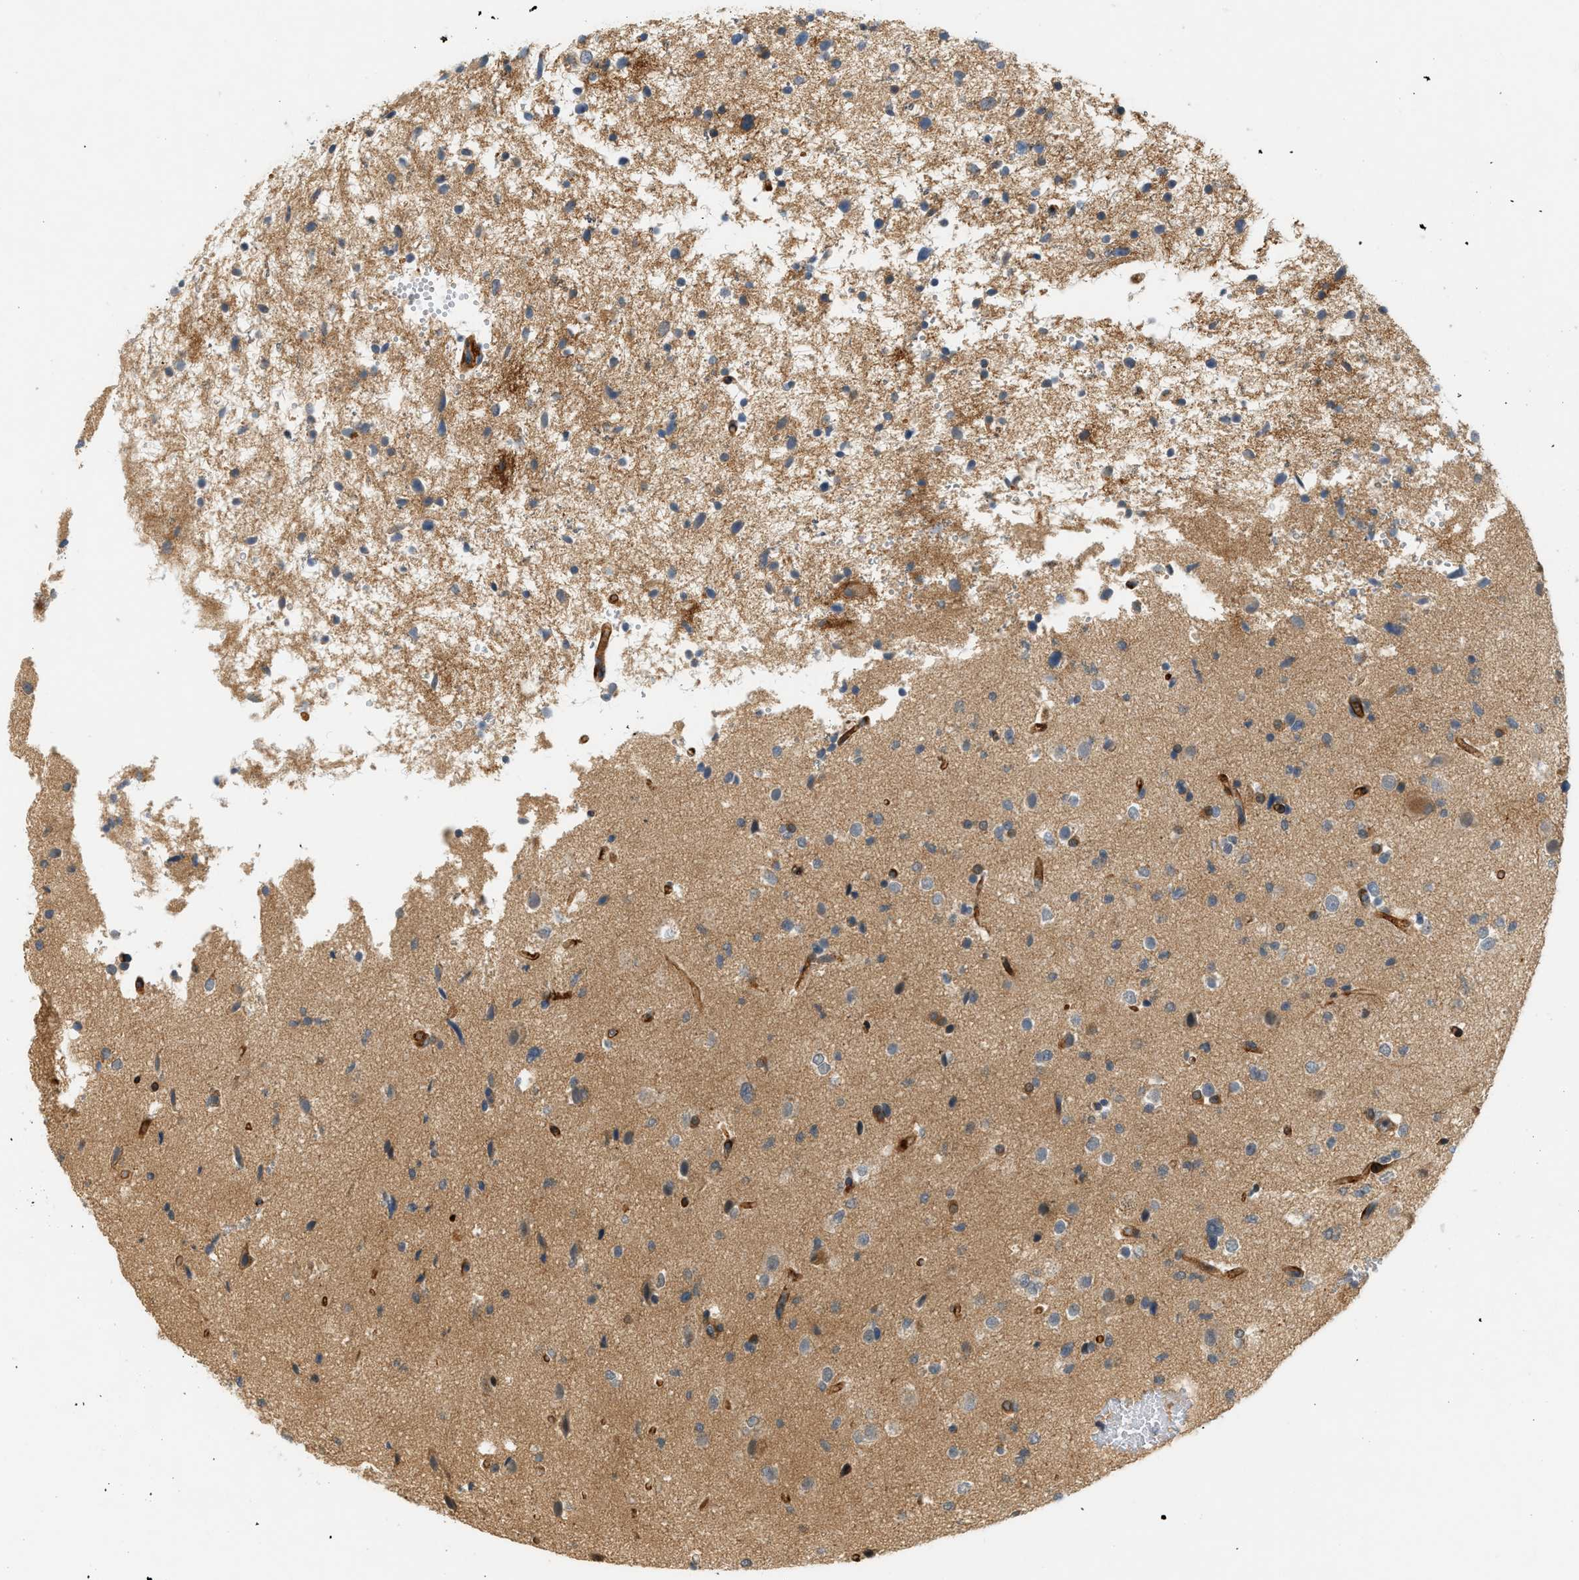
{"staining": {"intensity": "moderate", "quantity": "<25%", "location": "cytoplasmic/membranous"}, "tissue": "glioma", "cell_type": "Tumor cells", "image_type": "cancer", "snomed": [{"axis": "morphology", "description": "Glioma, malignant, High grade"}, {"axis": "topography", "description": "Brain"}], "caption": "A low amount of moderate cytoplasmic/membranous positivity is seen in about <25% of tumor cells in glioma tissue.", "gene": "EDNRA", "patient": {"sex": "male", "age": 33}}